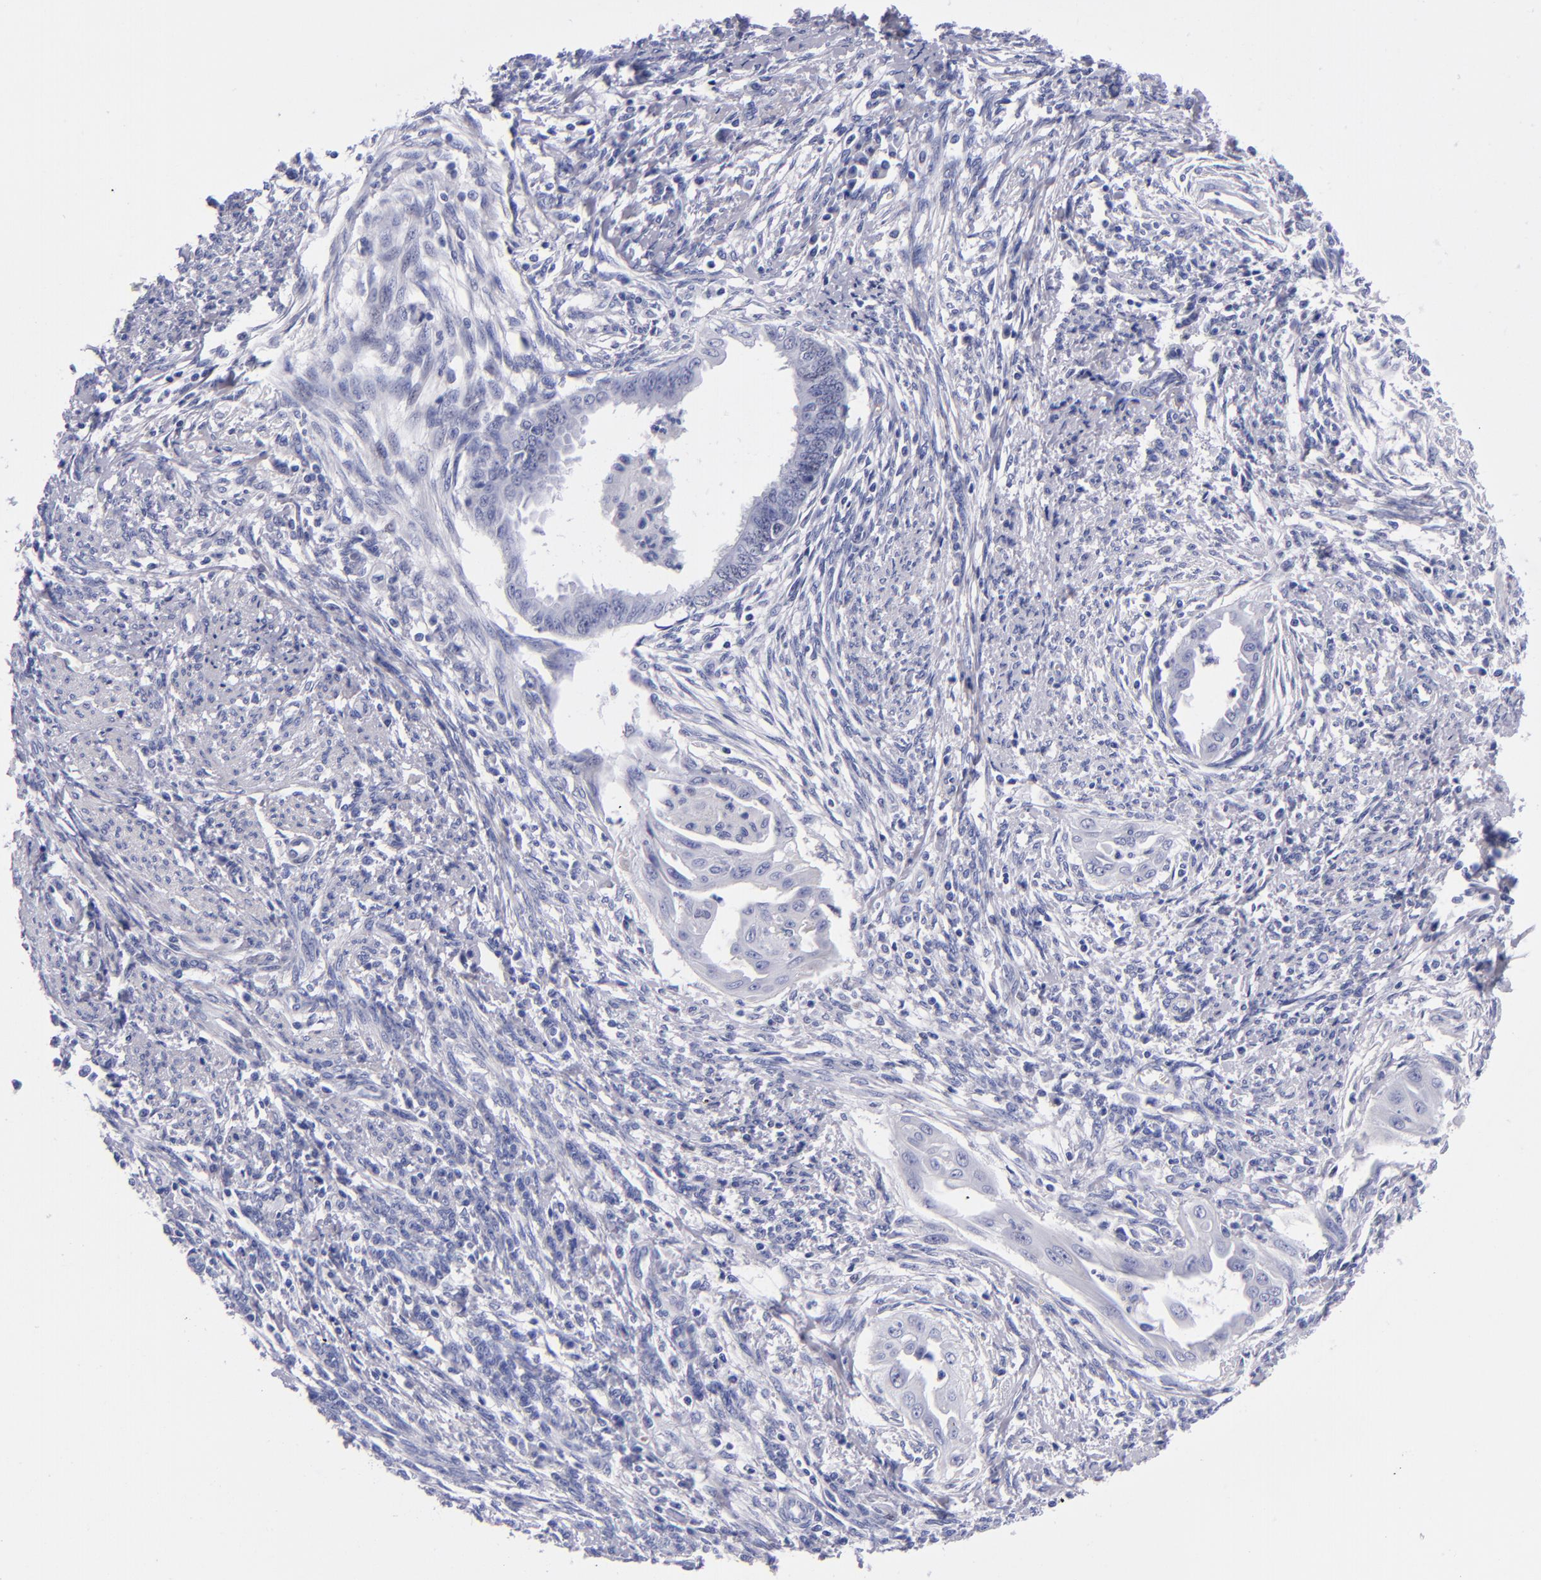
{"staining": {"intensity": "negative", "quantity": "none", "location": "none"}, "tissue": "endometrial cancer", "cell_type": "Tumor cells", "image_type": "cancer", "snomed": [{"axis": "morphology", "description": "Adenocarcinoma, NOS"}, {"axis": "topography", "description": "Endometrium"}], "caption": "Immunohistochemistry (IHC) micrograph of neoplastic tissue: human endometrial cancer stained with DAB (3,3'-diaminobenzidine) demonstrates no significant protein staining in tumor cells. Brightfield microscopy of IHC stained with DAB (brown) and hematoxylin (blue), captured at high magnification.", "gene": "MCM7", "patient": {"sex": "female", "age": 66}}